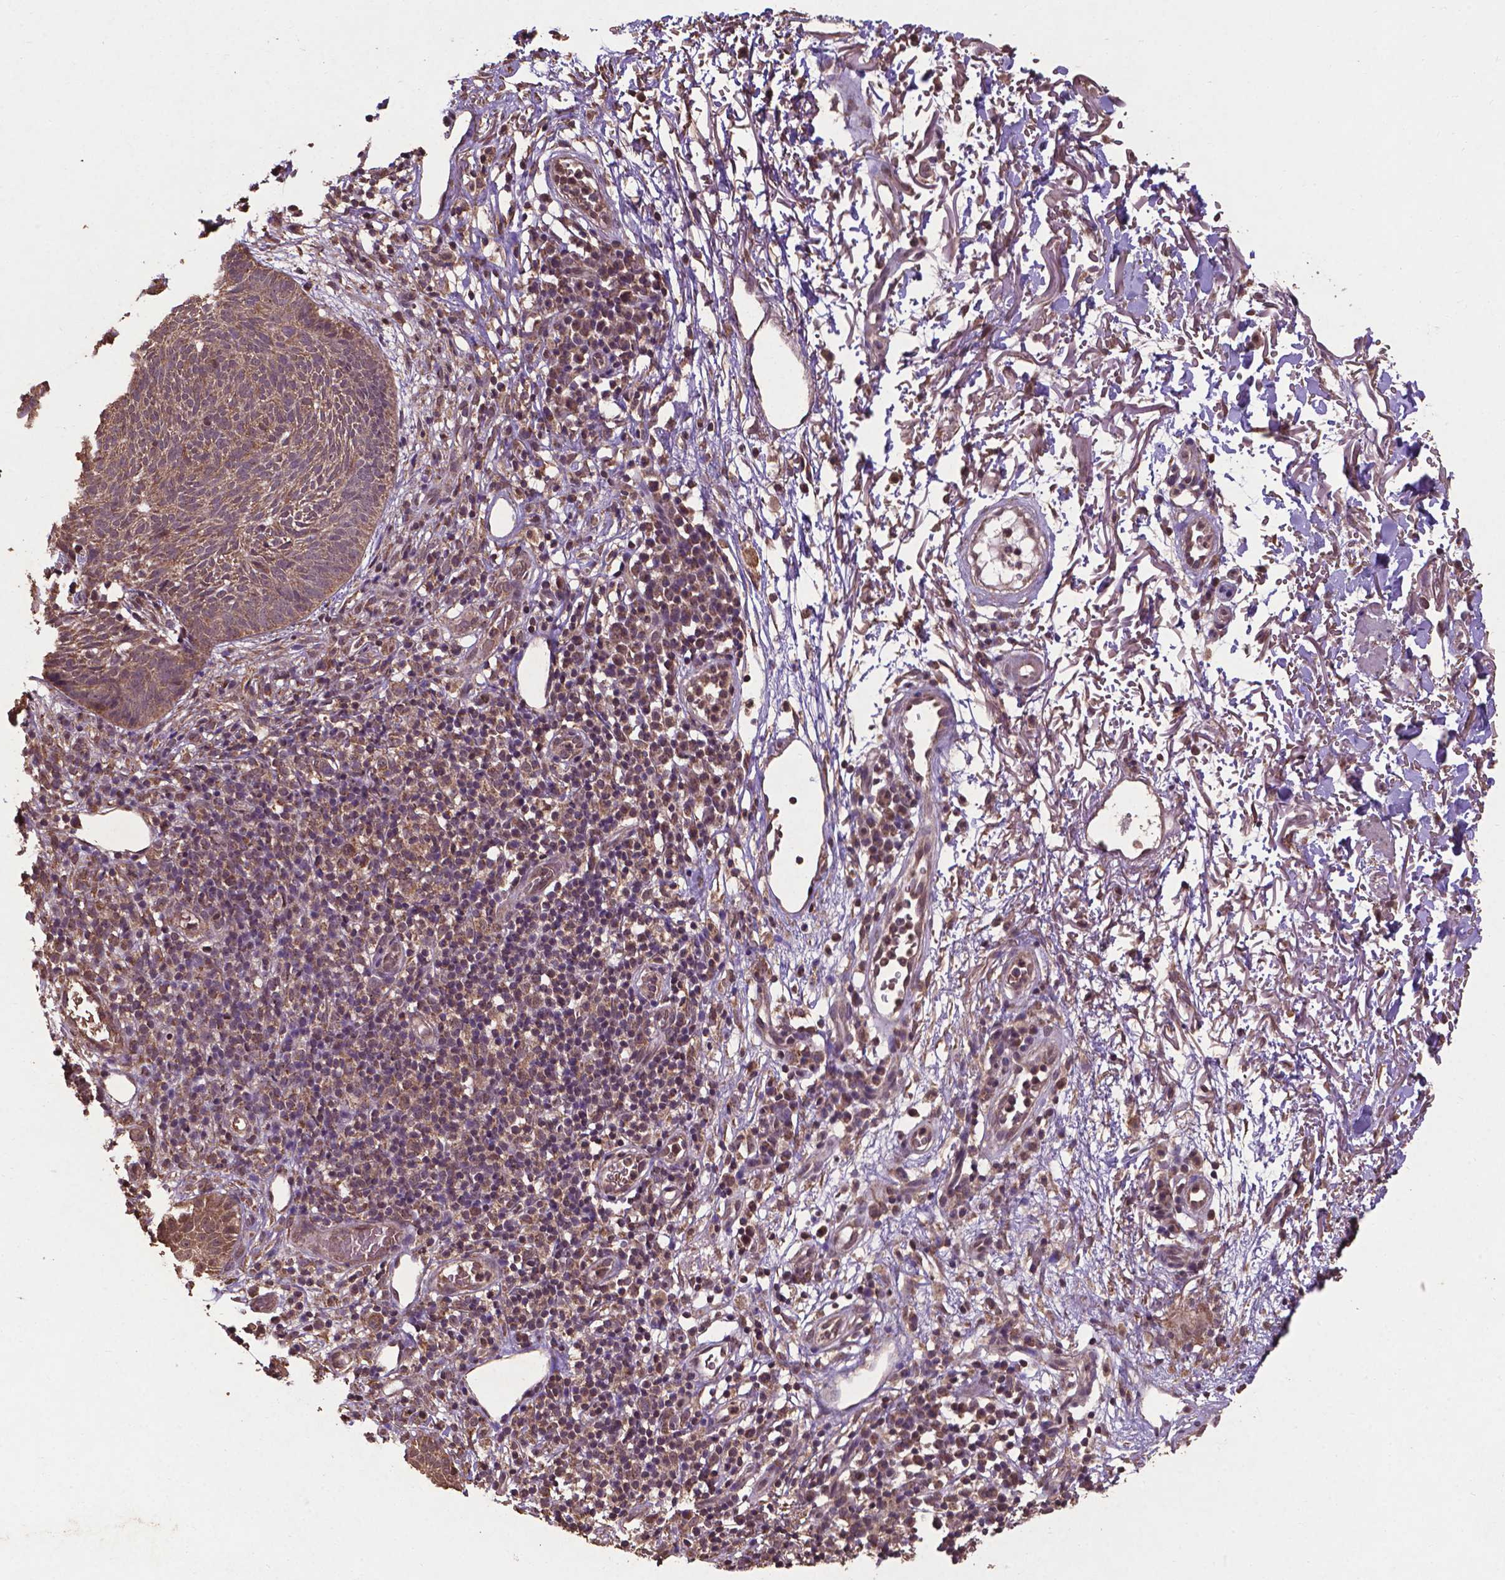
{"staining": {"intensity": "moderate", "quantity": ">75%", "location": "cytoplasmic/membranous,nuclear"}, "tissue": "skin cancer", "cell_type": "Tumor cells", "image_type": "cancer", "snomed": [{"axis": "morphology", "description": "Normal tissue, NOS"}, {"axis": "morphology", "description": "Basal cell carcinoma"}, {"axis": "topography", "description": "Skin"}], "caption": "A high-resolution micrograph shows immunohistochemistry (IHC) staining of skin cancer (basal cell carcinoma), which displays moderate cytoplasmic/membranous and nuclear expression in approximately >75% of tumor cells.", "gene": "DCAF1", "patient": {"sex": "male", "age": 68}}